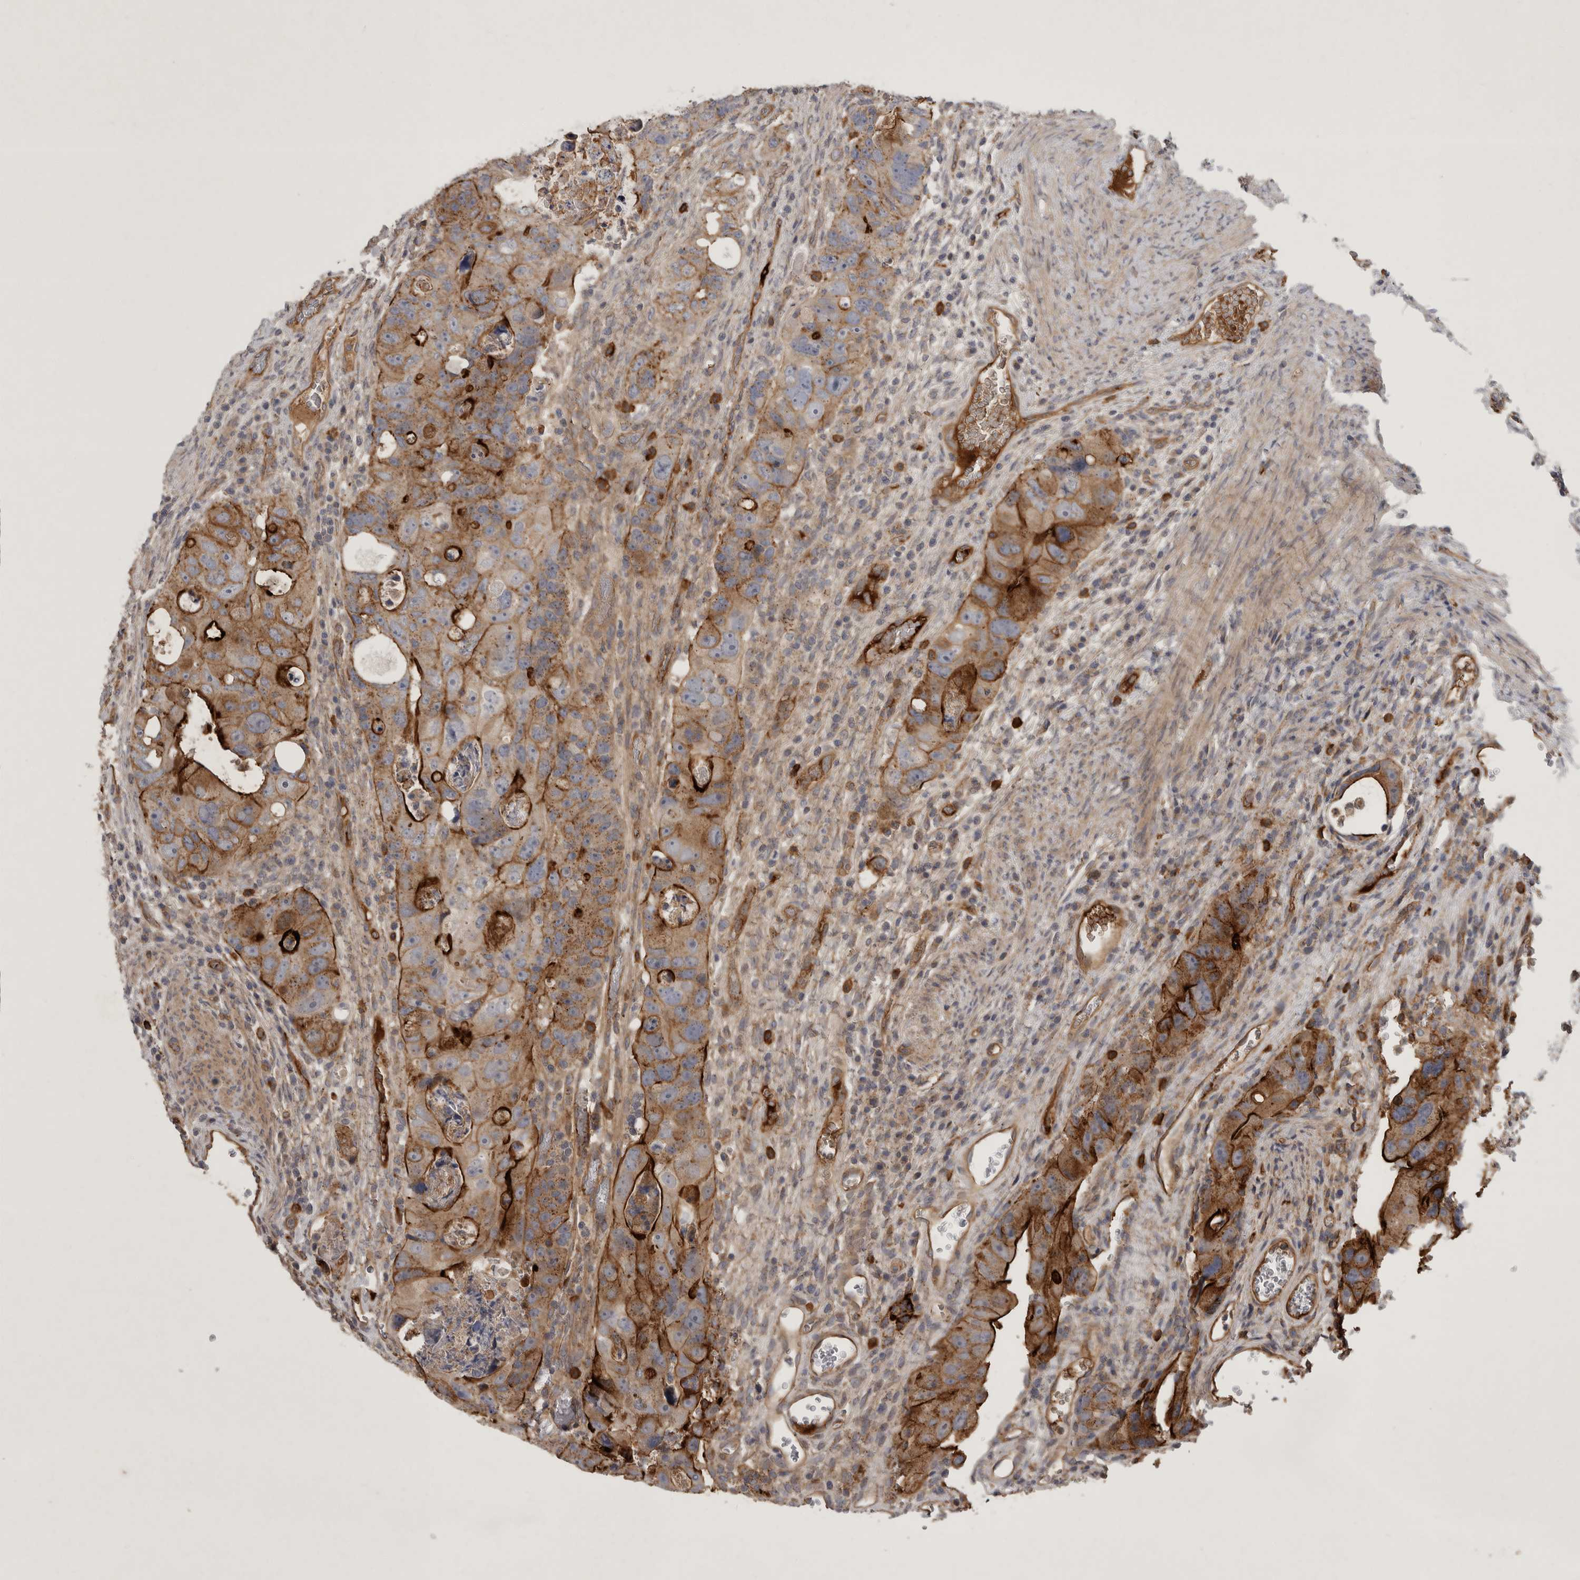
{"staining": {"intensity": "strong", "quantity": "25%-75%", "location": "cytoplasmic/membranous"}, "tissue": "colorectal cancer", "cell_type": "Tumor cells", "image_type": "cancer", "snomed": [{"axis": "morphology", "description": "Adenocarcinoma, NOS"}, {"axis": "topography", "description": "Rectum"}], "caption": "Immunohistochemical staining of adenocarcinoma (colorectal) exhibits strong cytoplasmic/membranous protein staining in approximately 25%-75% of tumor cells.", "gene": "MLPH", "patient": {"sex": "male", "age": 59}}